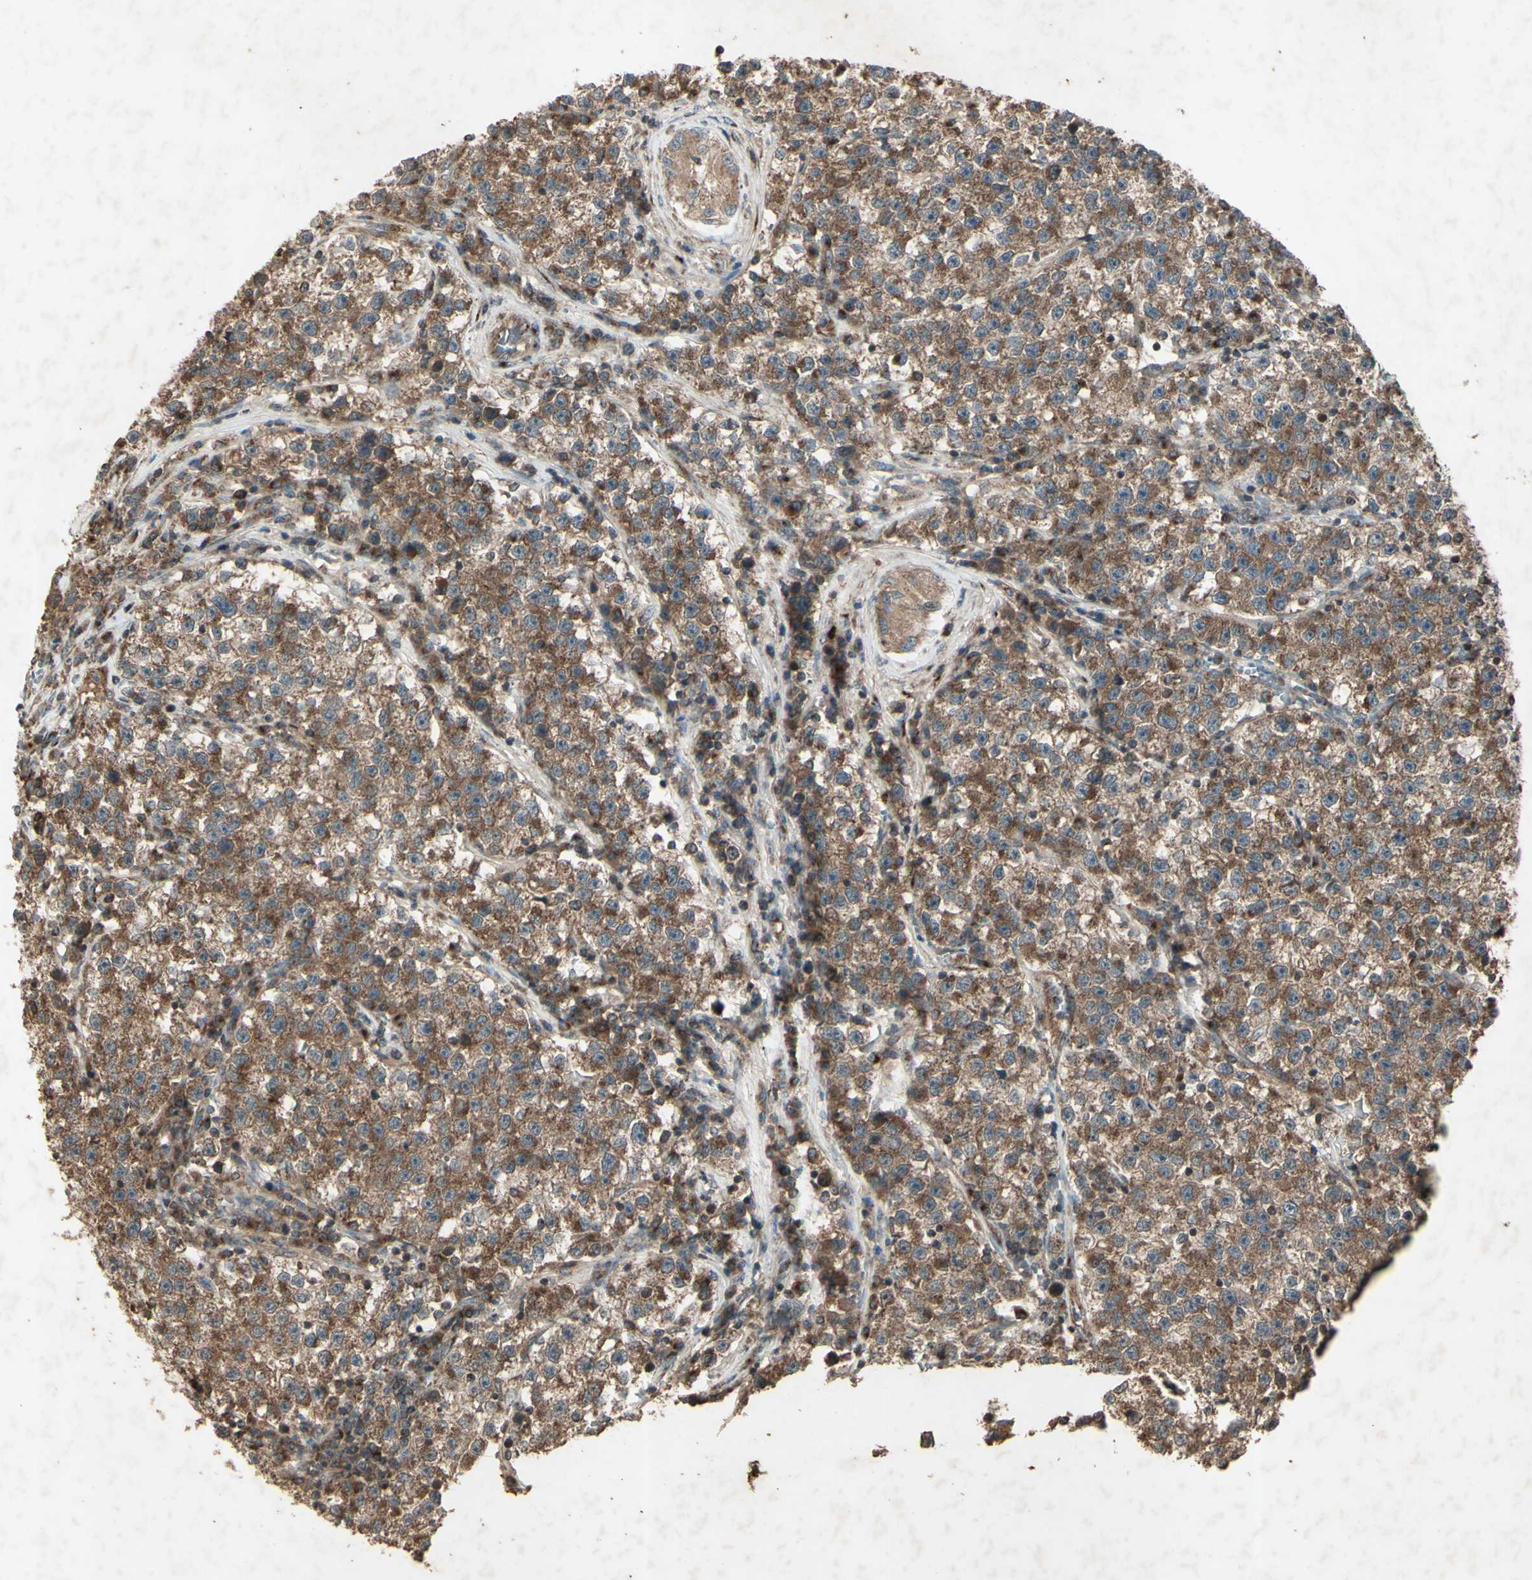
{"staining": {"intensity": "moderate", "quantity": ">75%", "location": "cytoplasmic/membranous"}, "tissue": "testis cancer", "cell_type": "Tumor cells", "image_type": "cancer", "snomed": [{"axis": "morphology", "description": "Seminoma, NOS"}, {"axis": "topography", "description": "Testis"}], "caption": "This histopathology image displays testis cancer (seminoma) stained with immunohistochemistry to label a protein in brown. The cytoplasmic/membranous of tumor cells show moderate positivity for the protein. Nuclei are counter-stained blue.", "gene": "AP1G1", "patient": {"sex": "male", "age": 22}}